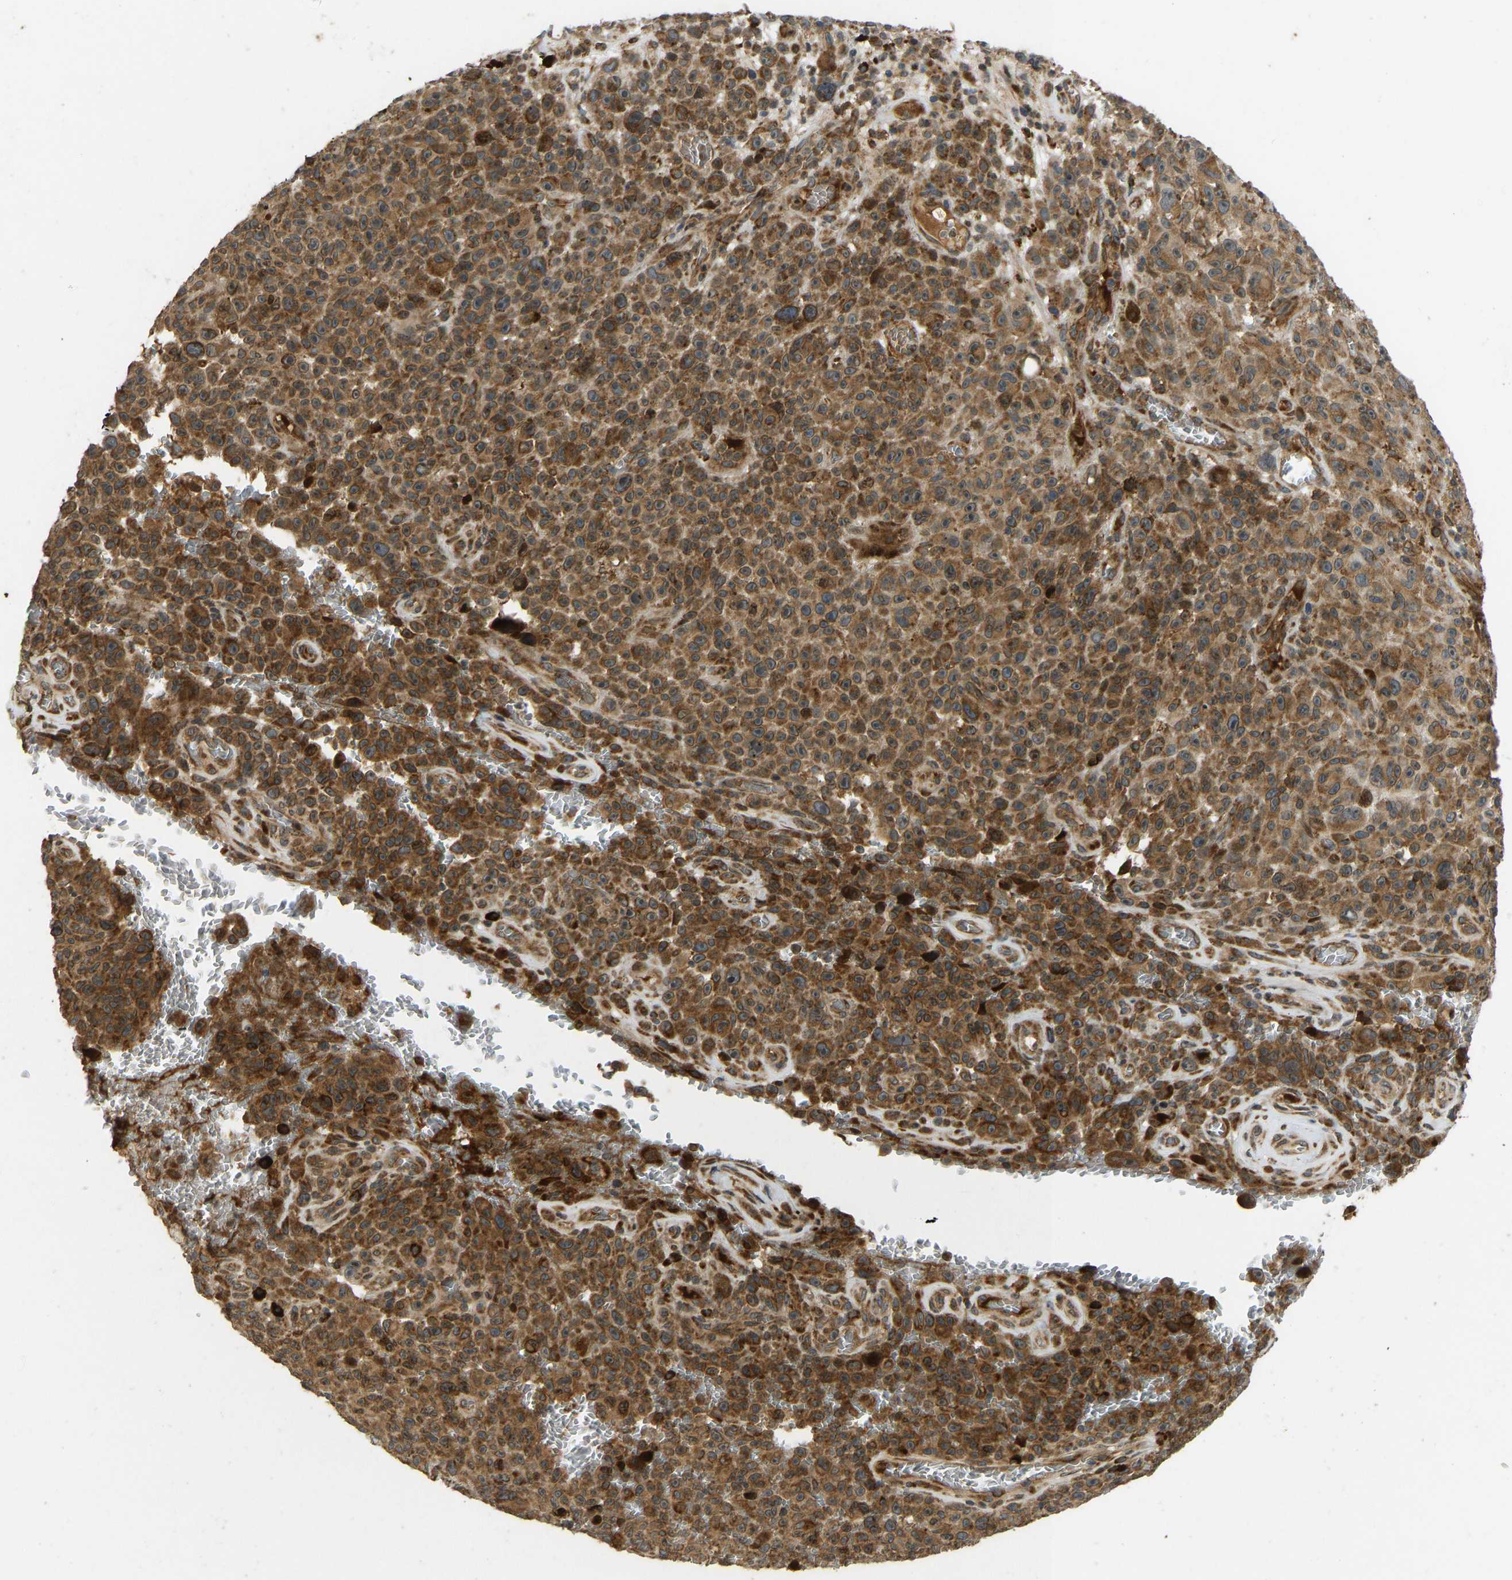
{"staining": {"intensity": "moderate", "quantity": ">75%", "location": "cytoplasmic/membranous"}, "tissue": "melanoma", "cell_type": "Tumor cells", "image_type": "cancer", "snomed": [{"axis": "morphology", "description": "Malignant melanoma, NOS"}, {"axis": "topography", "description": "Skin"}], "caption": "There is medium levels of moderate cytoplasmic/membranous positivity in tumor cells of melanoma, as demonstrated by immunohistochemical staining (brown color).", "gene": "RPN2", "patient": {"sex": "female", "age": 82}}